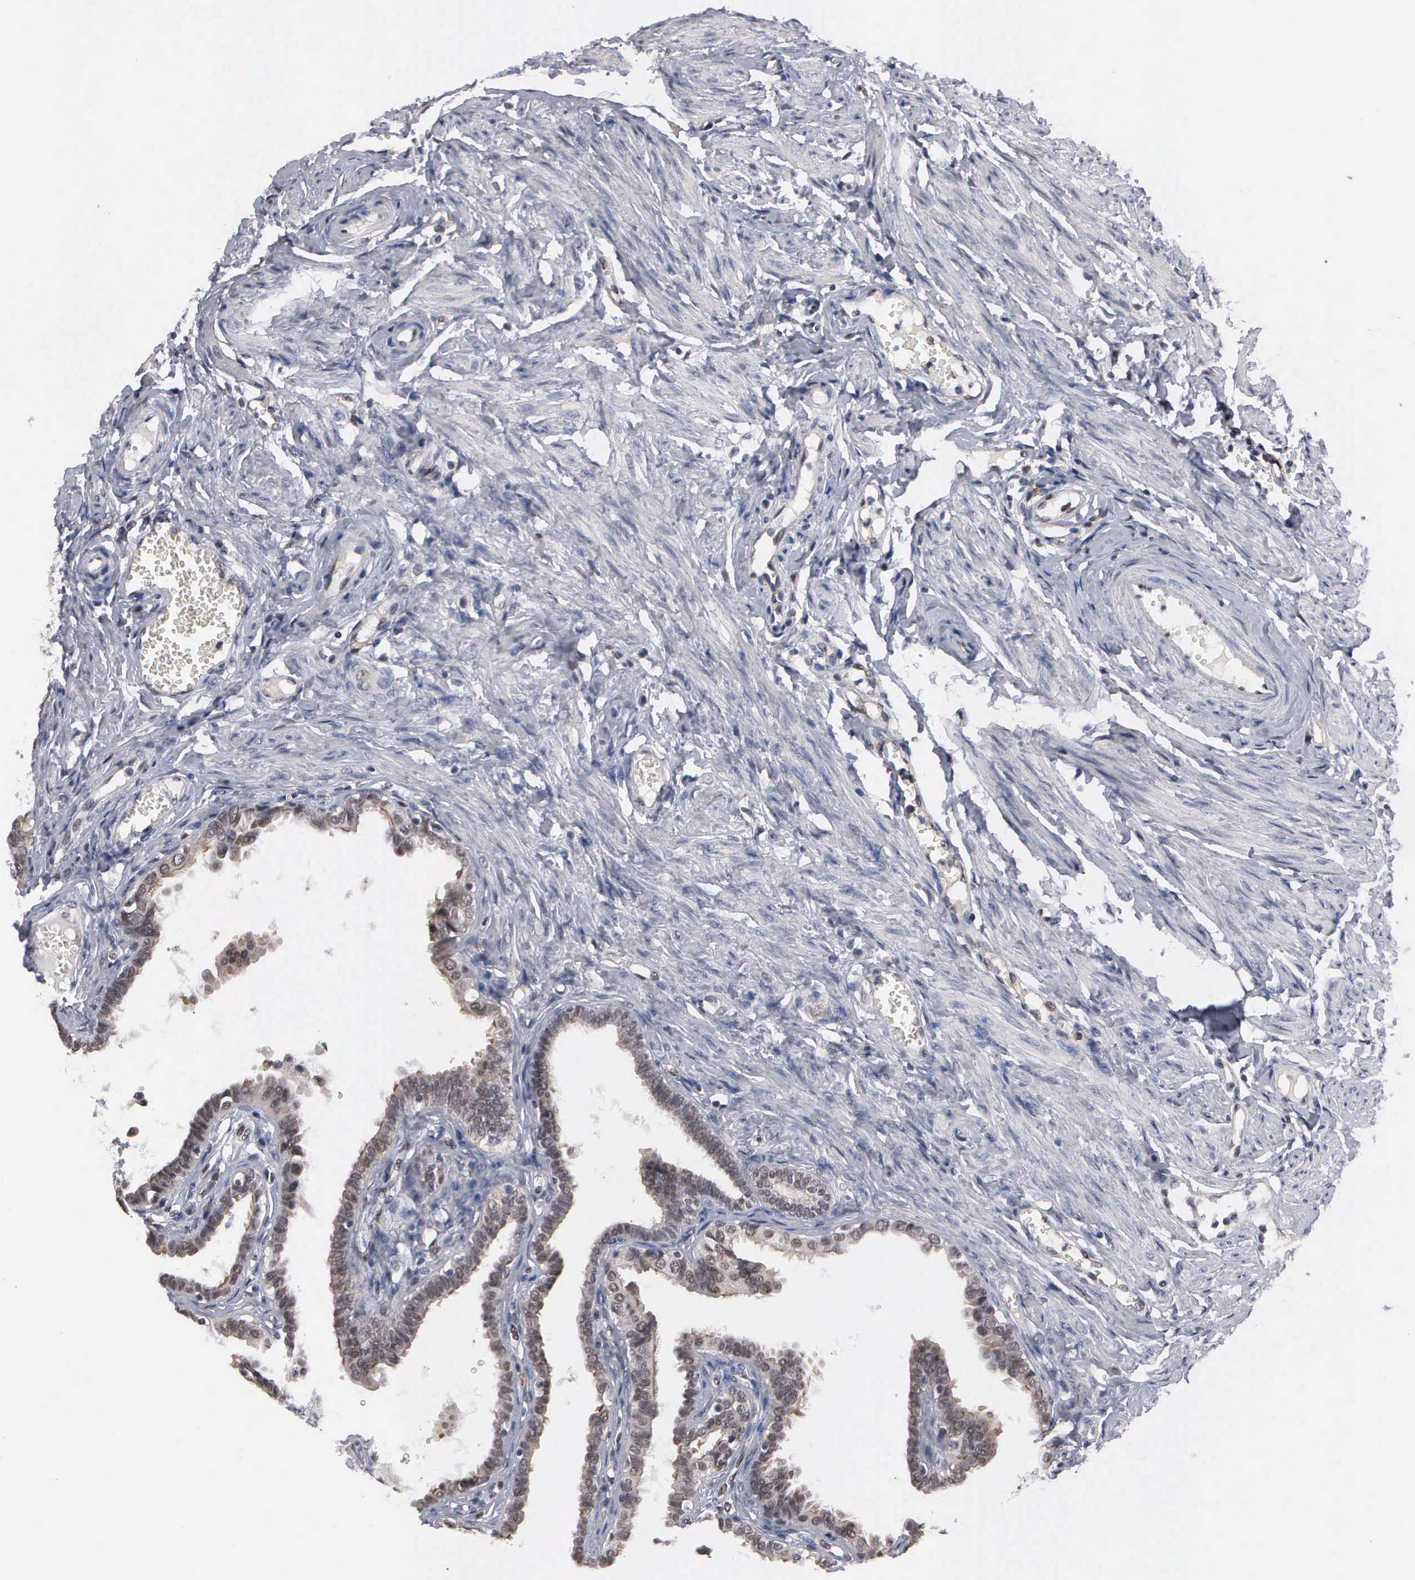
{"staining": {"intensity": "weak", "quantity": "25%-75%", "location": "cytoplasmic/membranous,nuclear"}, "tissue": "fallopian tube", "cell_type": "Glandular cells", "image_type": "normal", "snomed": [{"axis": "morphology", "description": "Normal tissue, NOS"}, {"axis": "topography", "description": "Fallopian tube"}], "caption": "This histopathology image displays immunohistochemistry (IHC) staining of benign fallopian tube, with low weak cytoplasmic/membranous,nuclear positivity in approximately 25%-75% of glandular cells.", "gene": "ZBTB33", "patient": {"sex": "female", "age": 67}}